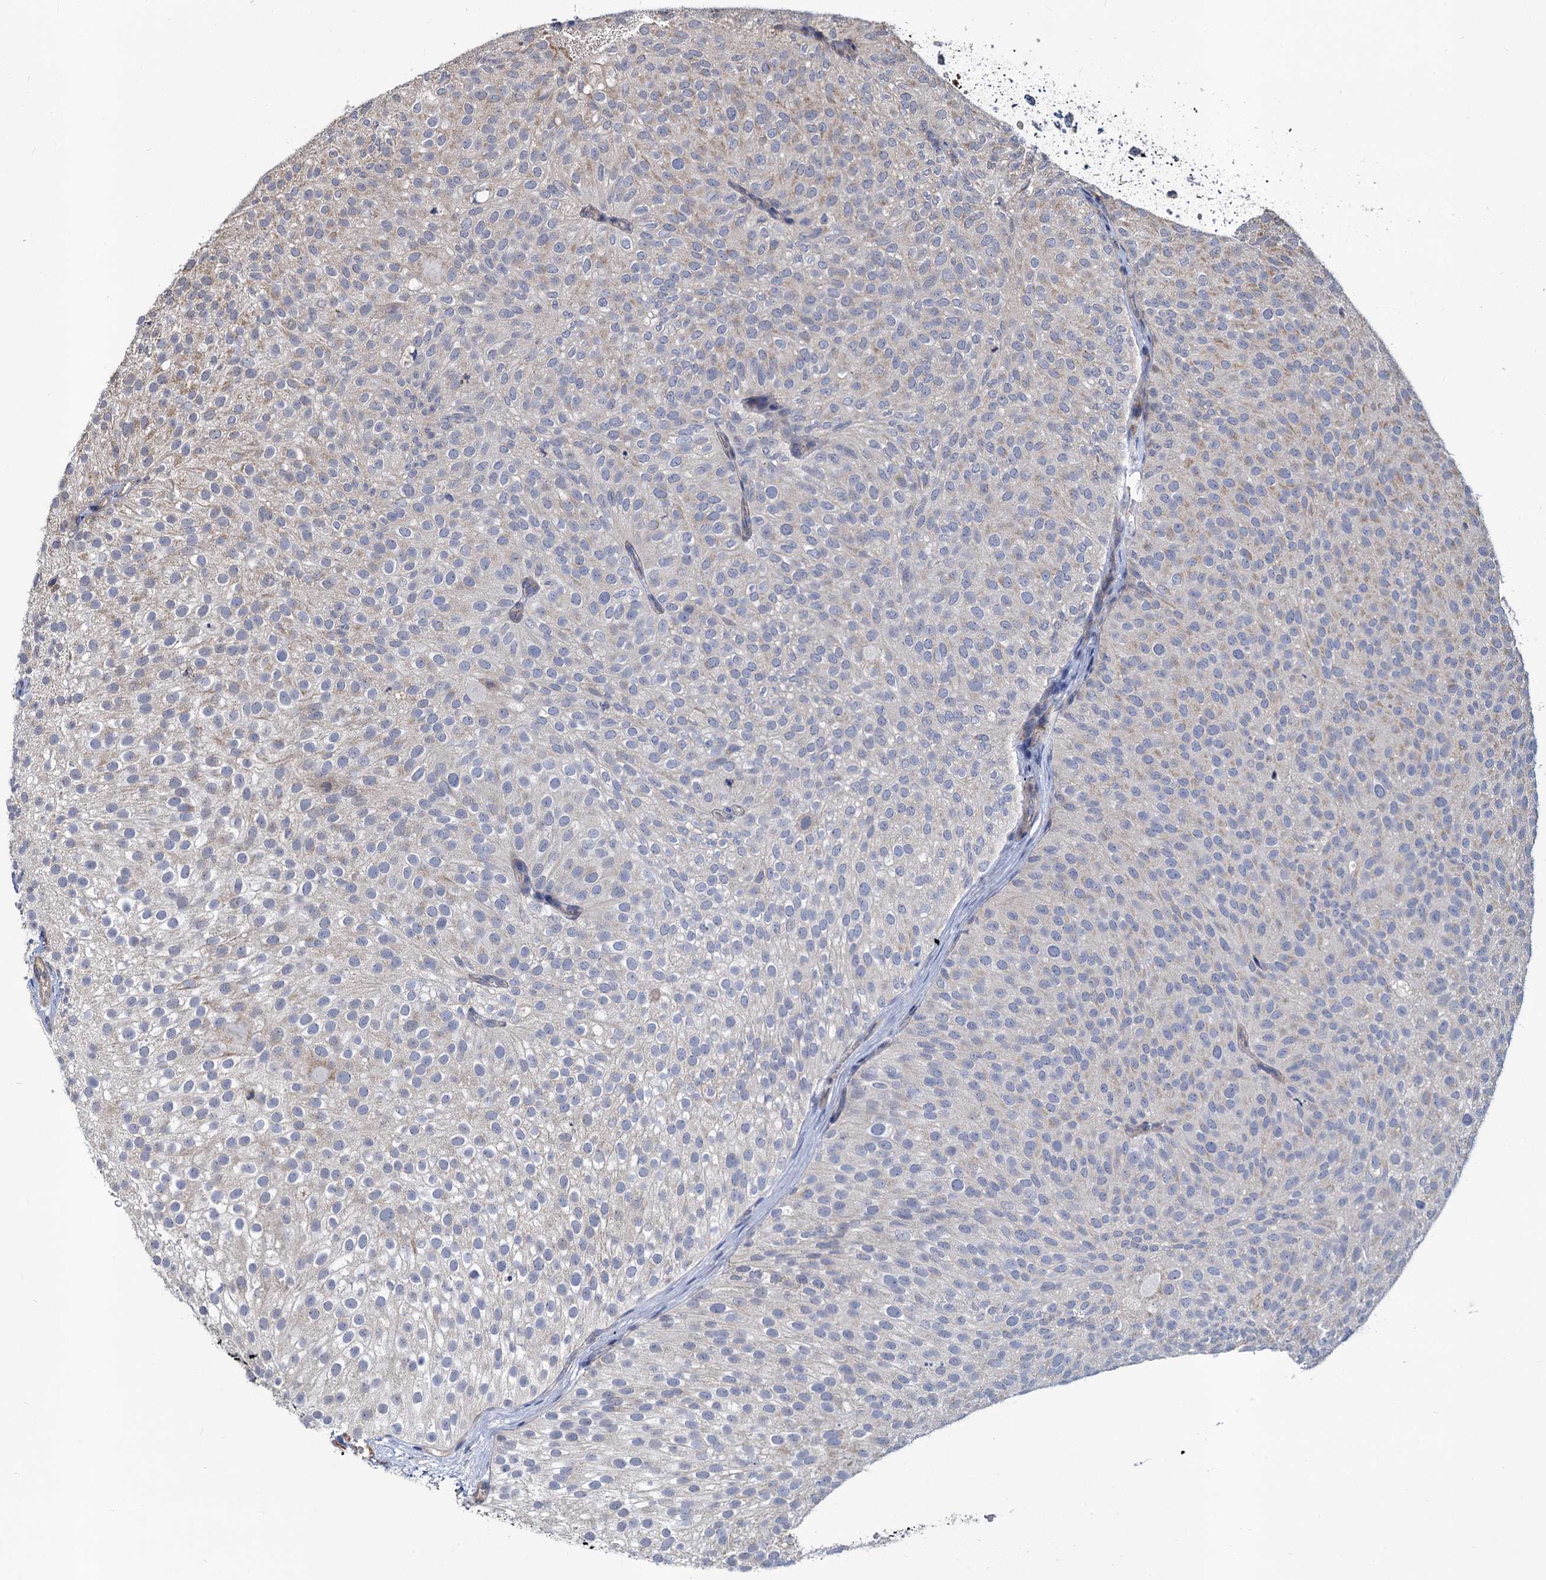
{"staining": {"intensity": "weak", "quantity": "<25%", "location": "cytoplasmic/membranous"}, "tissue": "urothelial cancer", "cell_type": "Tumor cells", "image_type": "cancer", "snomed": [{"axis": "morphology", "description": "Urothelial carcinoma, Low grade"}, {"axis": "topography", "description": "Urinary bladder"}], "caption": "Urothelial cancer stained for a protein using IHC reveals no staining tumor cells.", "gene": "ALKBH7", "patient": {"sex": "male", "age": 78}}